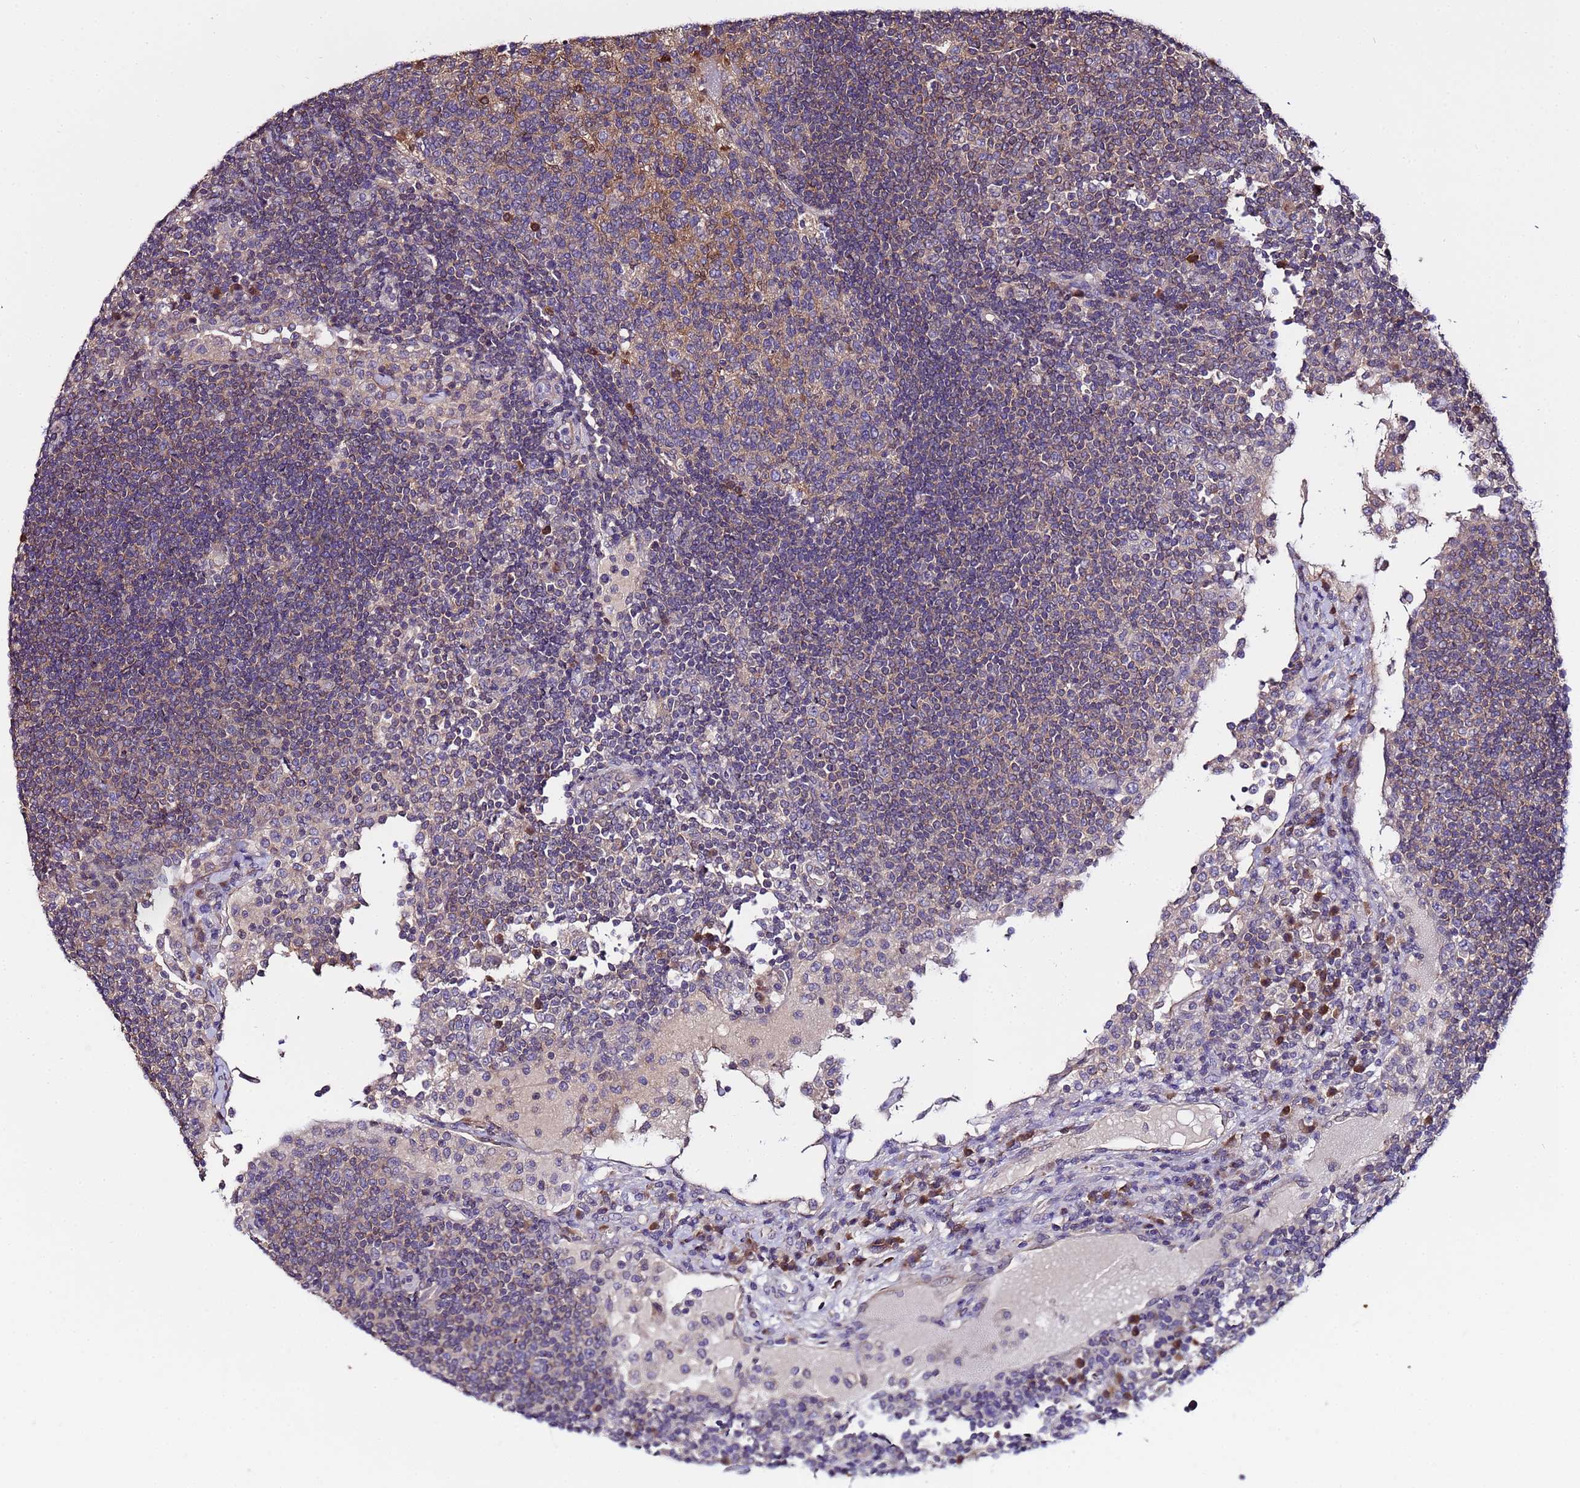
{"staining": {"intensity": "negative", "quantity": "none", "location": "none"}, "tissue": "lymph node", "cell_type": "Germinal center cells", "image_type": "normal", "snomed": [{"axis": "morphology", "description": "Normal tissue, NOS"}, {"axis": "topography", "description": "Lymph node"}], "caption": "Immunohistochemistry of normal lymph node exhibits no positivity in germinal center cells. The staining is performed using DAB brown chromogen with nuclei counter-stained in using hematoxylin.", "gene": "NAXE", "patient": {"sex": "female", "age": 53}}